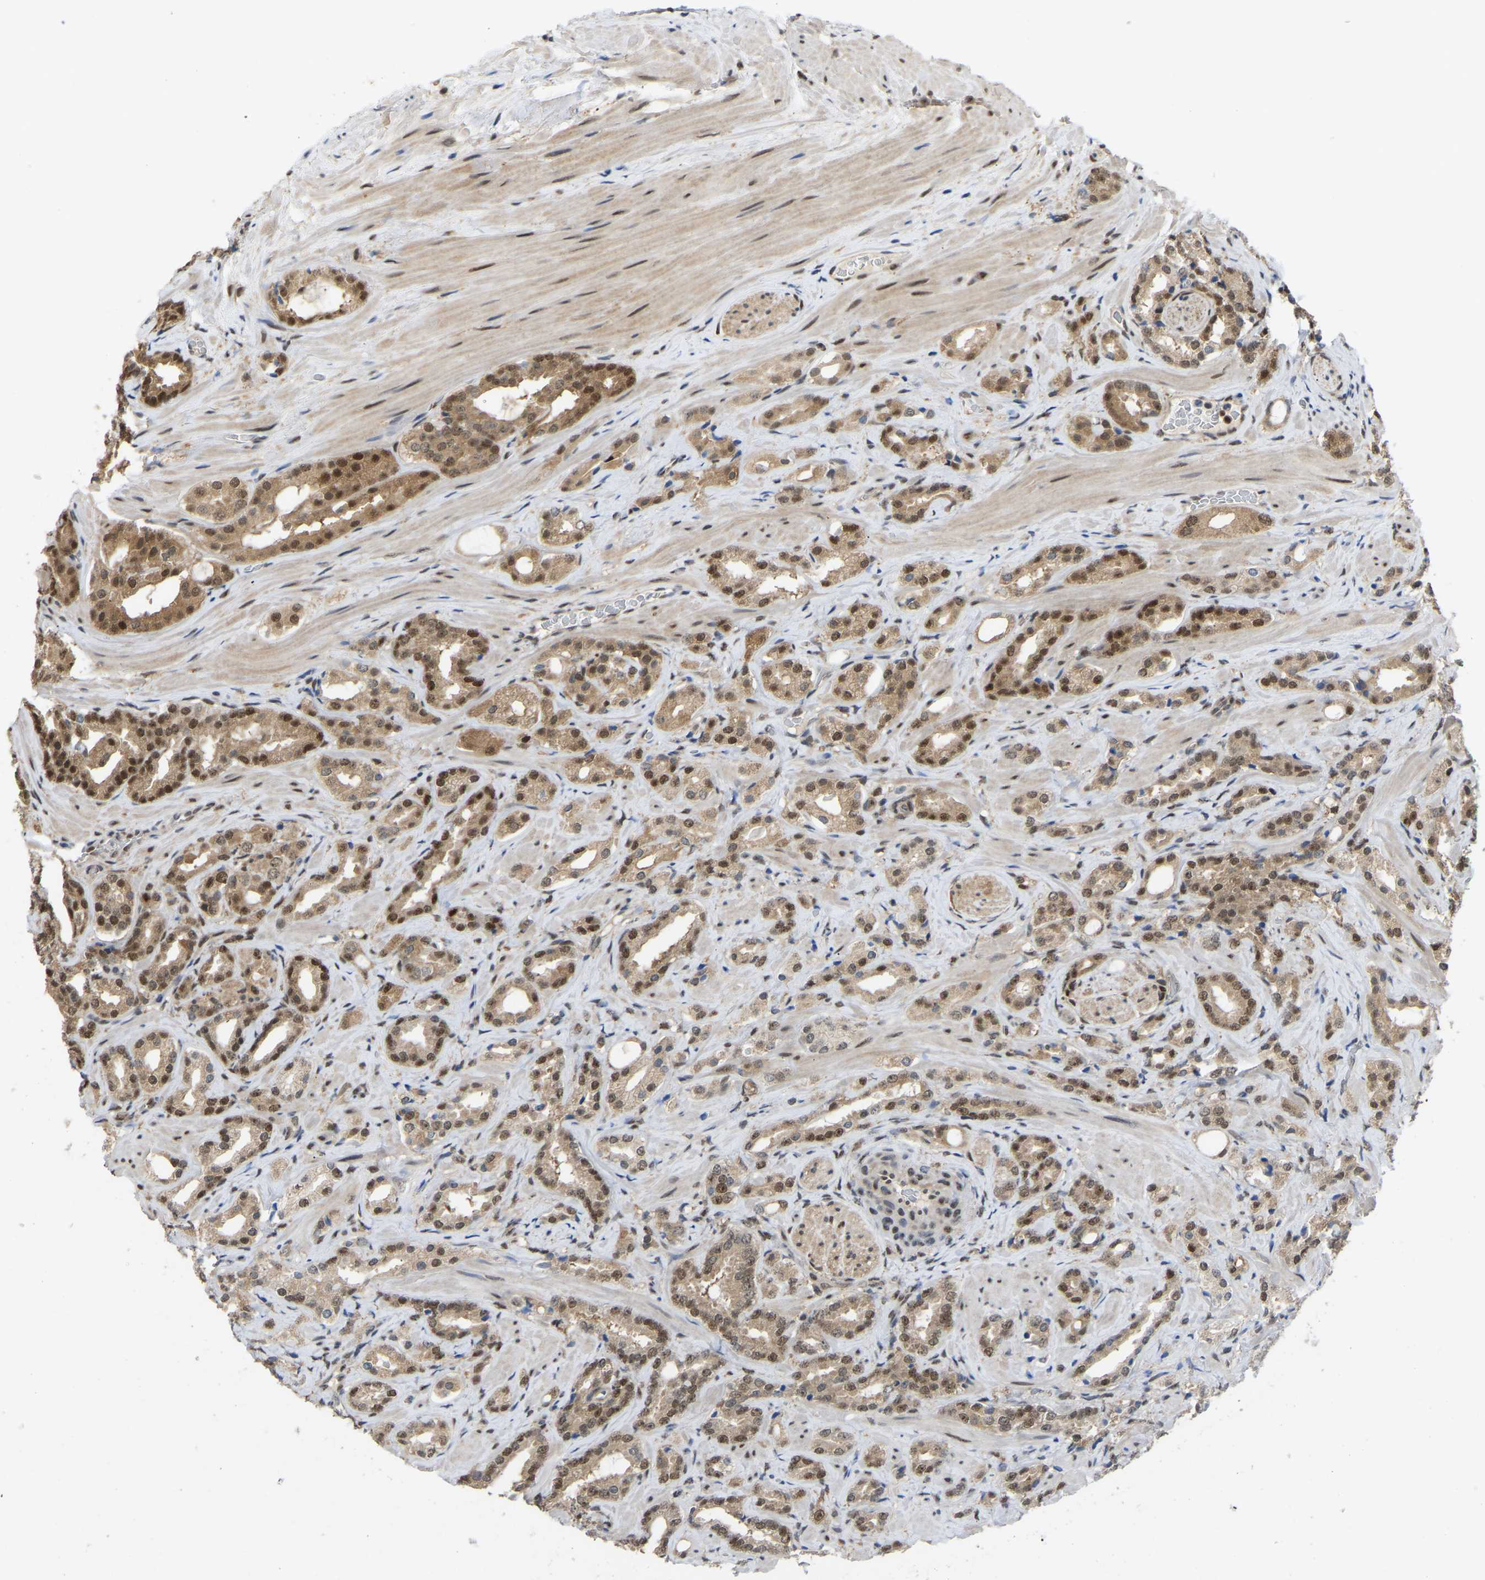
{"staining": {"intensity": "moderate", "quantity": ">75%", "location": "cytoplasmic/membranous,nuclear"}, "tissue": "prostate cancer", "cell_type": "Tumor cells", "image_type": "cancer", "snomed": [{"axis": "morphology", "description": "Adenocarcinoma, High grade"}, {"axis": "topography", "description": "Prostate"}], "caption": "Human prostate adenocarcinoma (high-grade) stained with a brown dye exhibits moderate cytoplasmic/membranous and nuclear positive positivity in approximately >75% of tumor cells.", "gene": "KLRG2", "patient": {"sex": "male", "age": 64}}